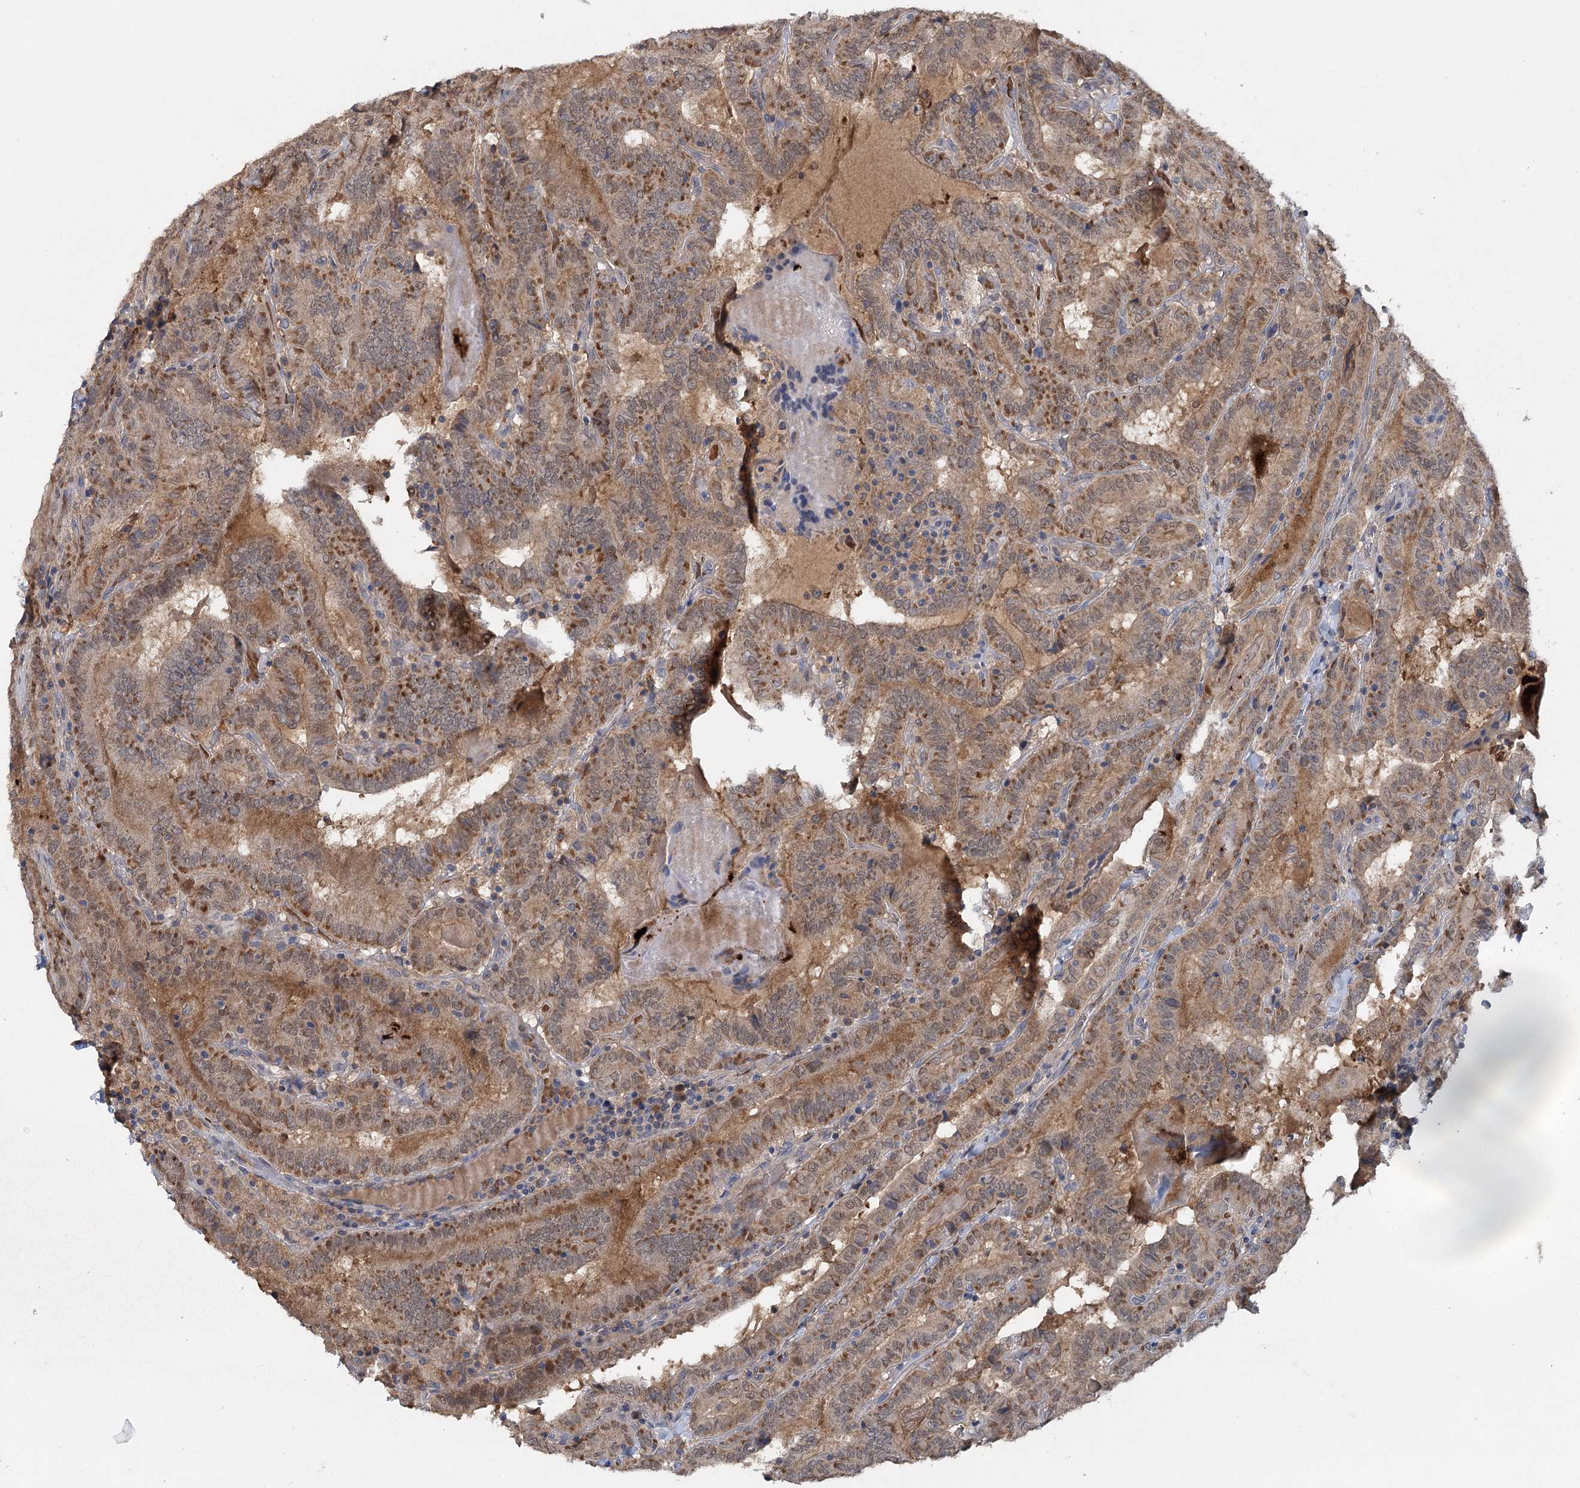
{"staining": {"intensity": "moderate", "quantity": ">75%", "location": "cytoplasmic/membranous"}, "tissue": "thyroid cancer", "cell_type": "Tumor cells", "image_type": "cancer", "snomed": [{"axis": "morphology", "description": "Papillary adenocarcinoma, NOS"}, {"axis": "topography", "description": "Thyroid gland"}], "caption": "Approximately >75% of tumor cells in human thyroid papillary adenocarcinoma demonstrate moderate cytoplasmic/membranous protein staining as visualized by brown immunohistochemical staining.", "gene": "PYROXD2", "patient": {"sex": "female", "age": 72}}